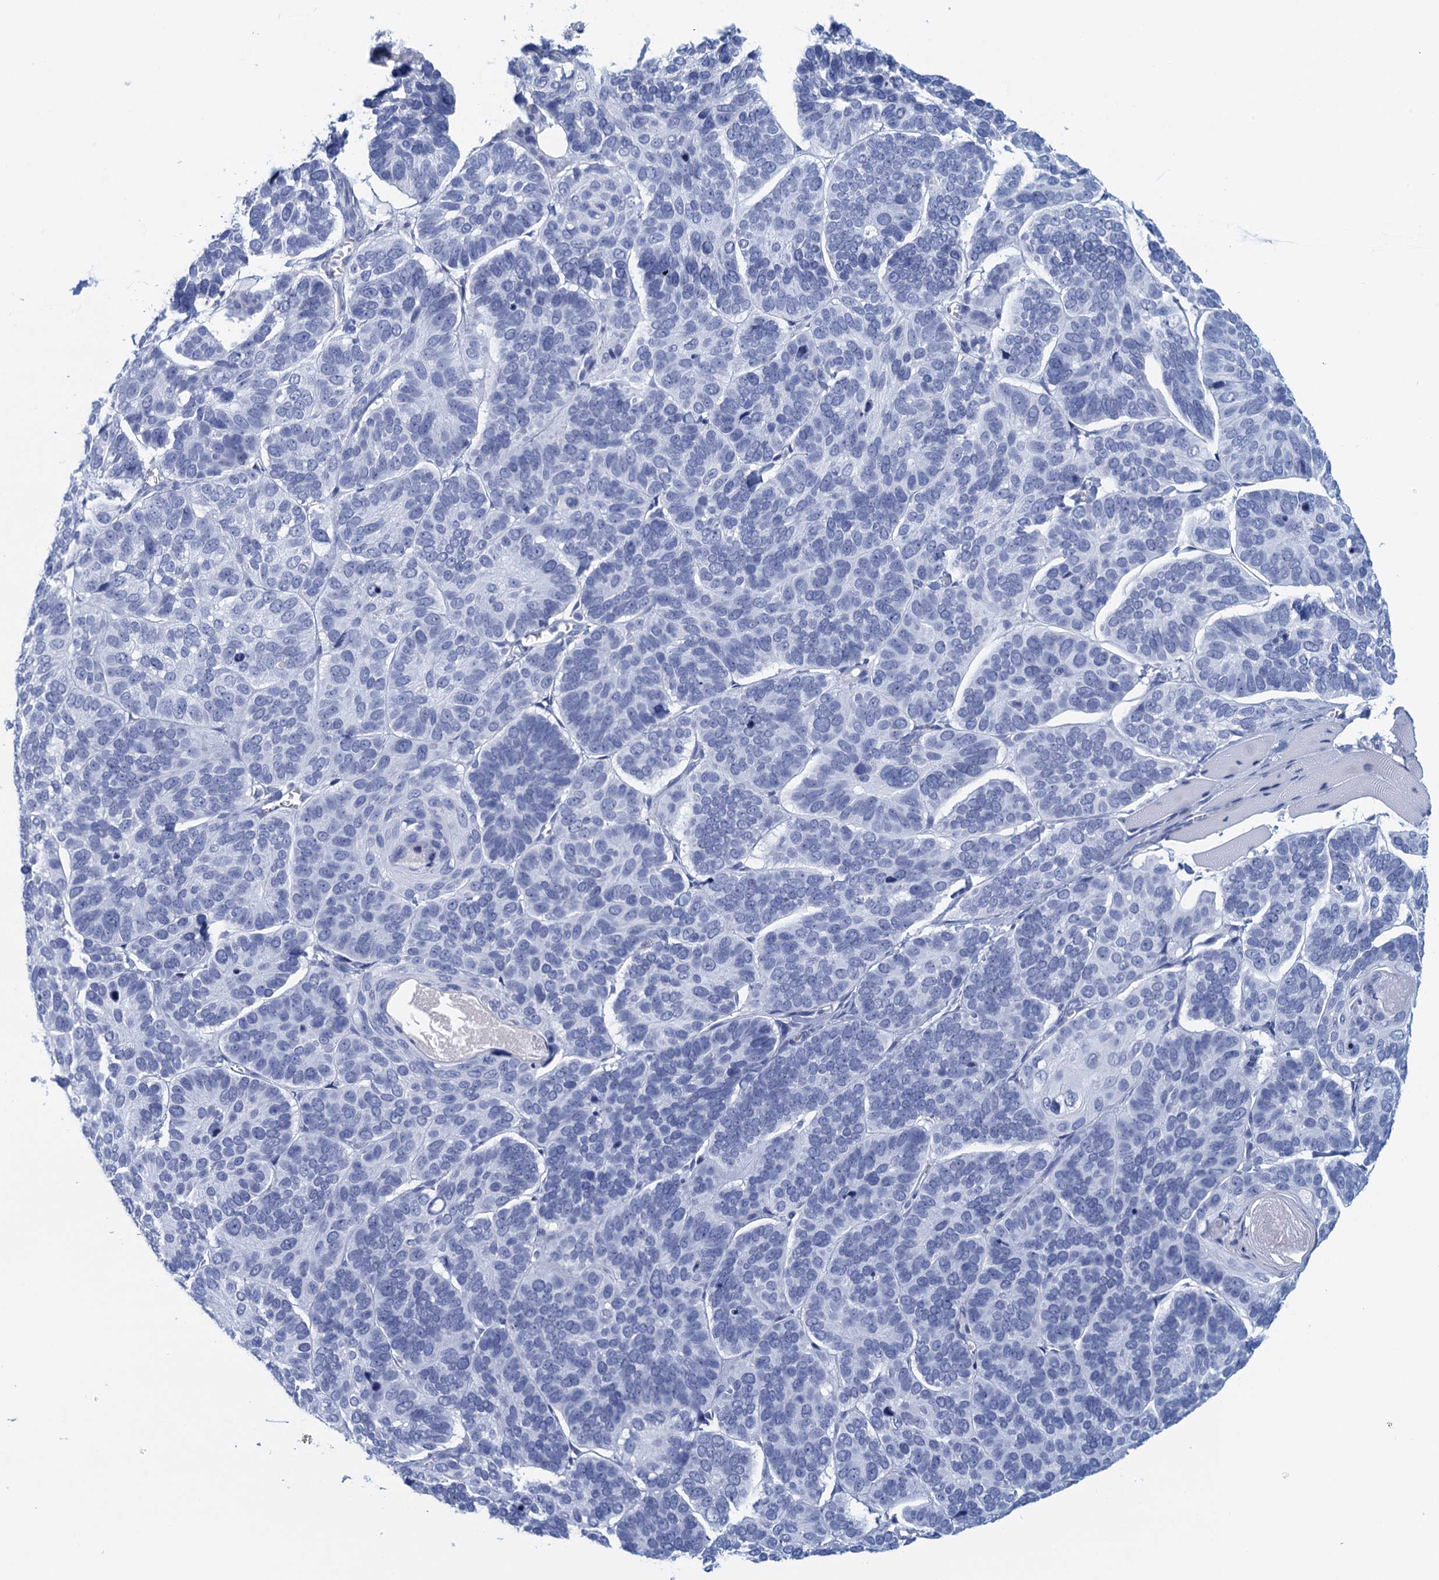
{"staining": {"intensity": "negative", "quantity": "none", "location": "none"}, "tissue": "skin cancer", "cell_type": "Tumor cells", "image_type": "cancer", "snomed": [{"axis": "morphology", "description": "Basal cell carcinoma"}, {"axis": "topography", "description": "Skin"}], "caption": "There is no significant expression in tumor cells of basal cell carcinoma (skin).", "gene": "CYP51A1", "patient": {"sex": "male", "age": 62}}